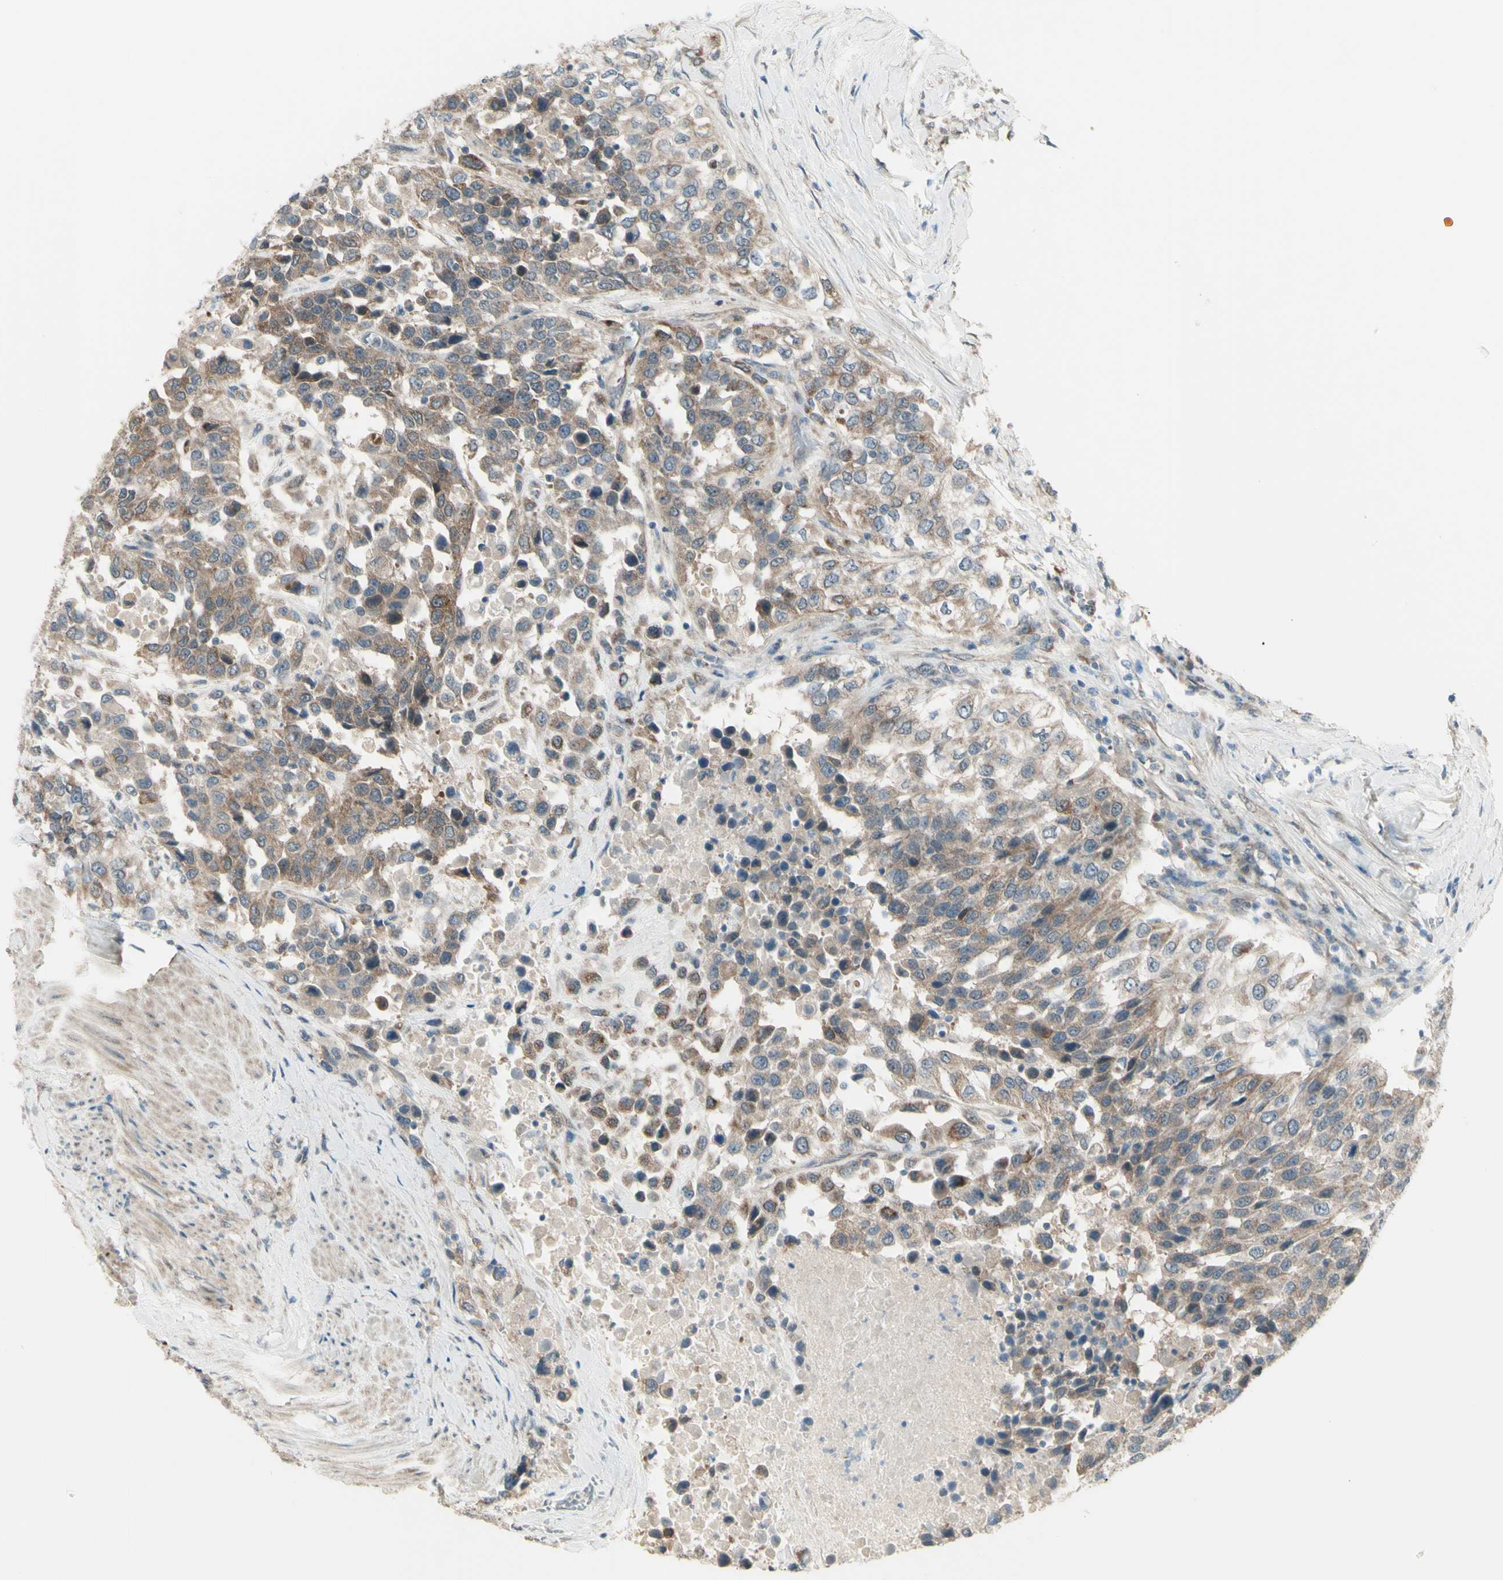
{"staining": {"intensity": "weak", "quantity": "25%-75%", "location": "cytoplasmic/membranous"}, "tissue": "urothelial cancer", "cell_type": "Tumor cells", "image_type": "cancer", "snomed": [{"axis": "morphology", "description": "Urothelial carcinoma, High grade"}, {"axis": "topography", "description": "Urinary bladder"}], "caption": "High-magnification brightfield microscopy of urothelial cancer stained with DAB (3,3'-diaminobenzidine) (brown) and counterstained with hematoxylin (blue). tumor cells exhibit weak cytoplasmic/membranous staining is present in approximately25%-75% of cells.", "gene": "NAXD", "patient": {"sex": "female", "age": 80}}